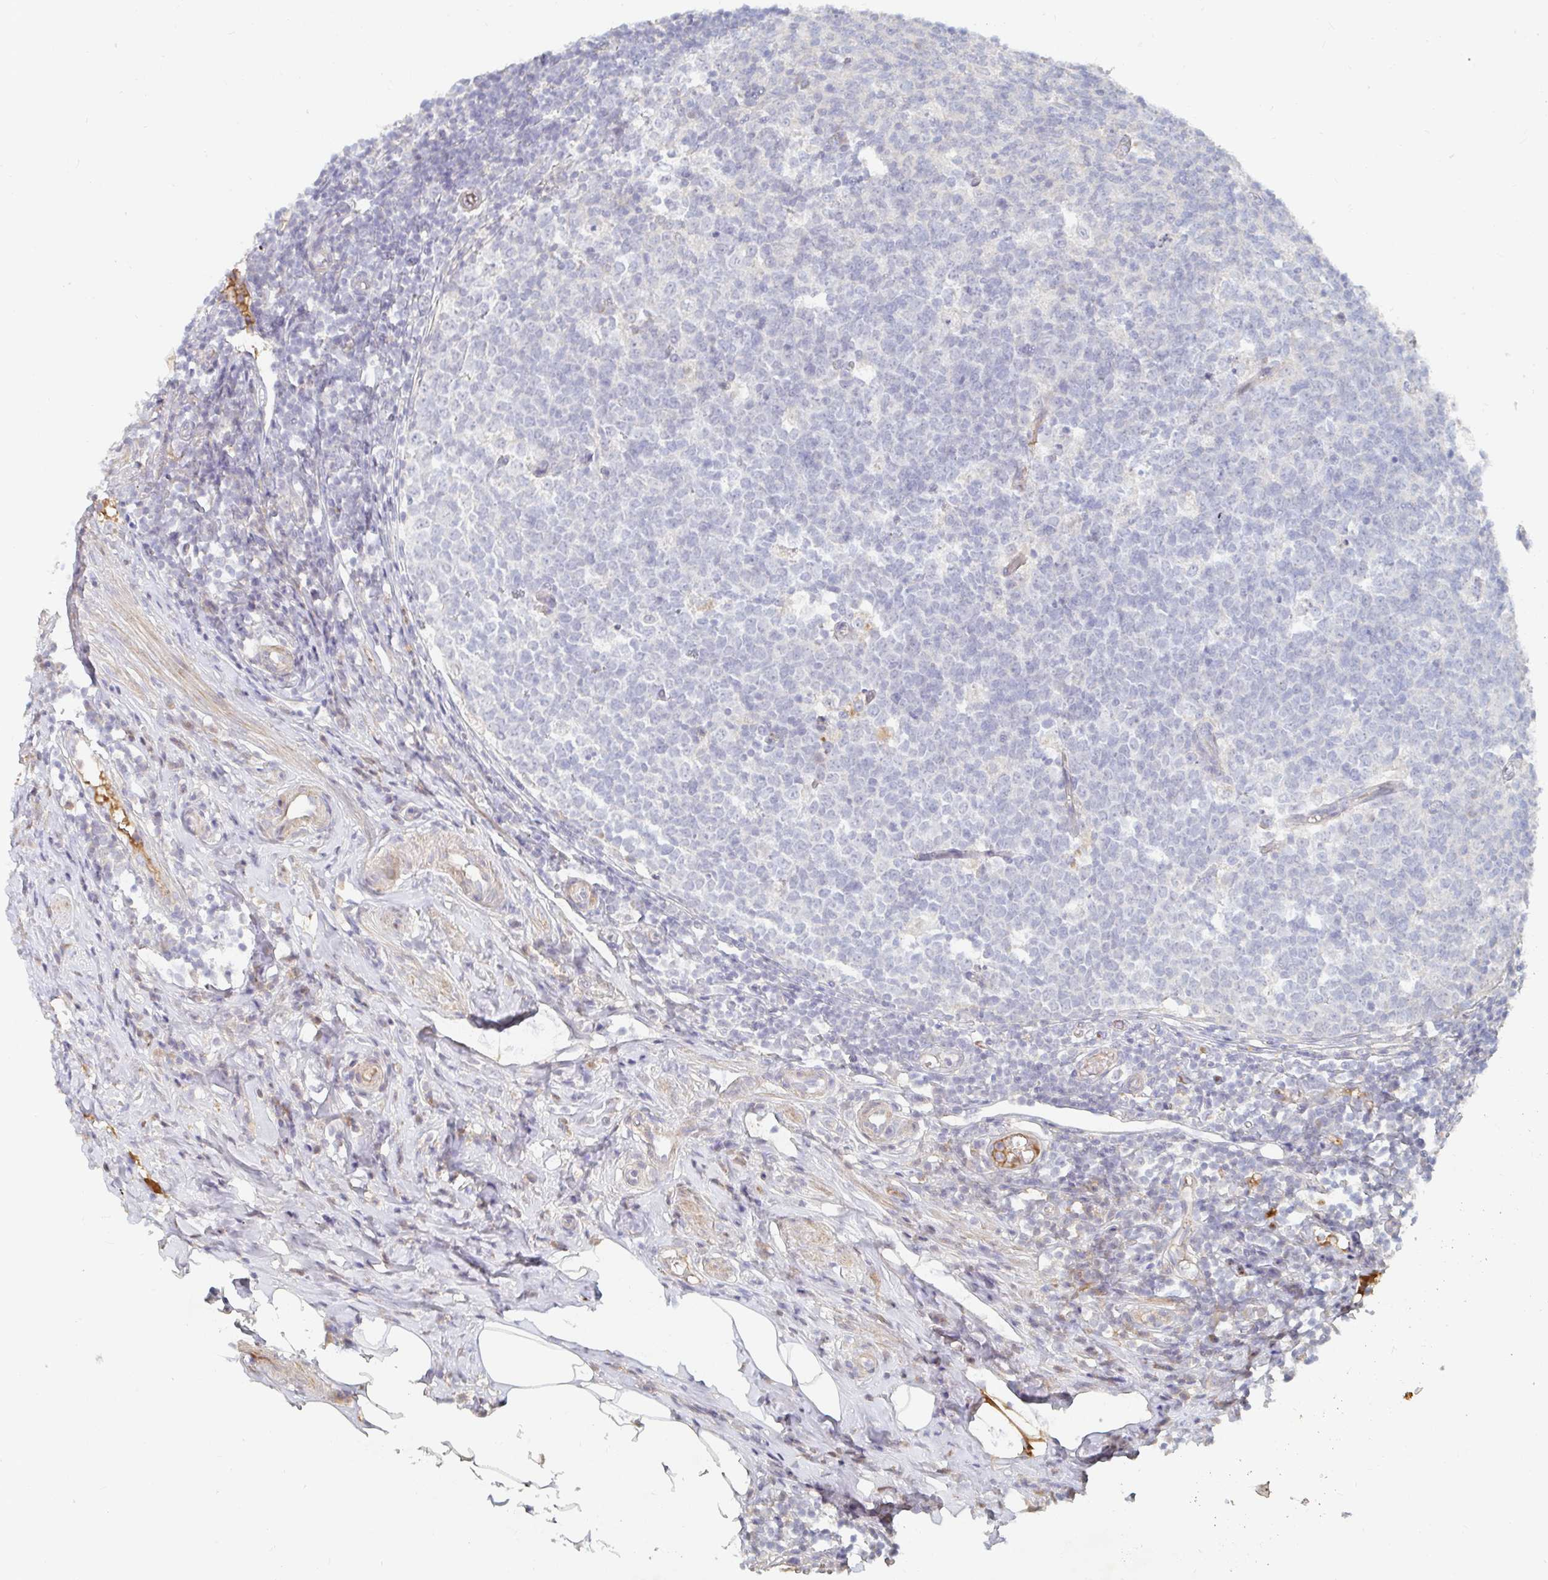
{"staining": {"intensity": "negative", "quantity": "none", "location": "none"}, "tissue": "appendix", "cell_type": "Glandular cells", "image_type": "normal", "snomed": [{"axis": "morphology", "description": "Normal tissue, NOS"}, {"axis": "topography", "description": "Appendix"}], "caption": "This is a image of immunohistochemistry (IHC) staining of unremarkable appendix, which shows no staining in glandular cells.", "gene": "NME9", "patient": {"sex": "male", "age": 18}}